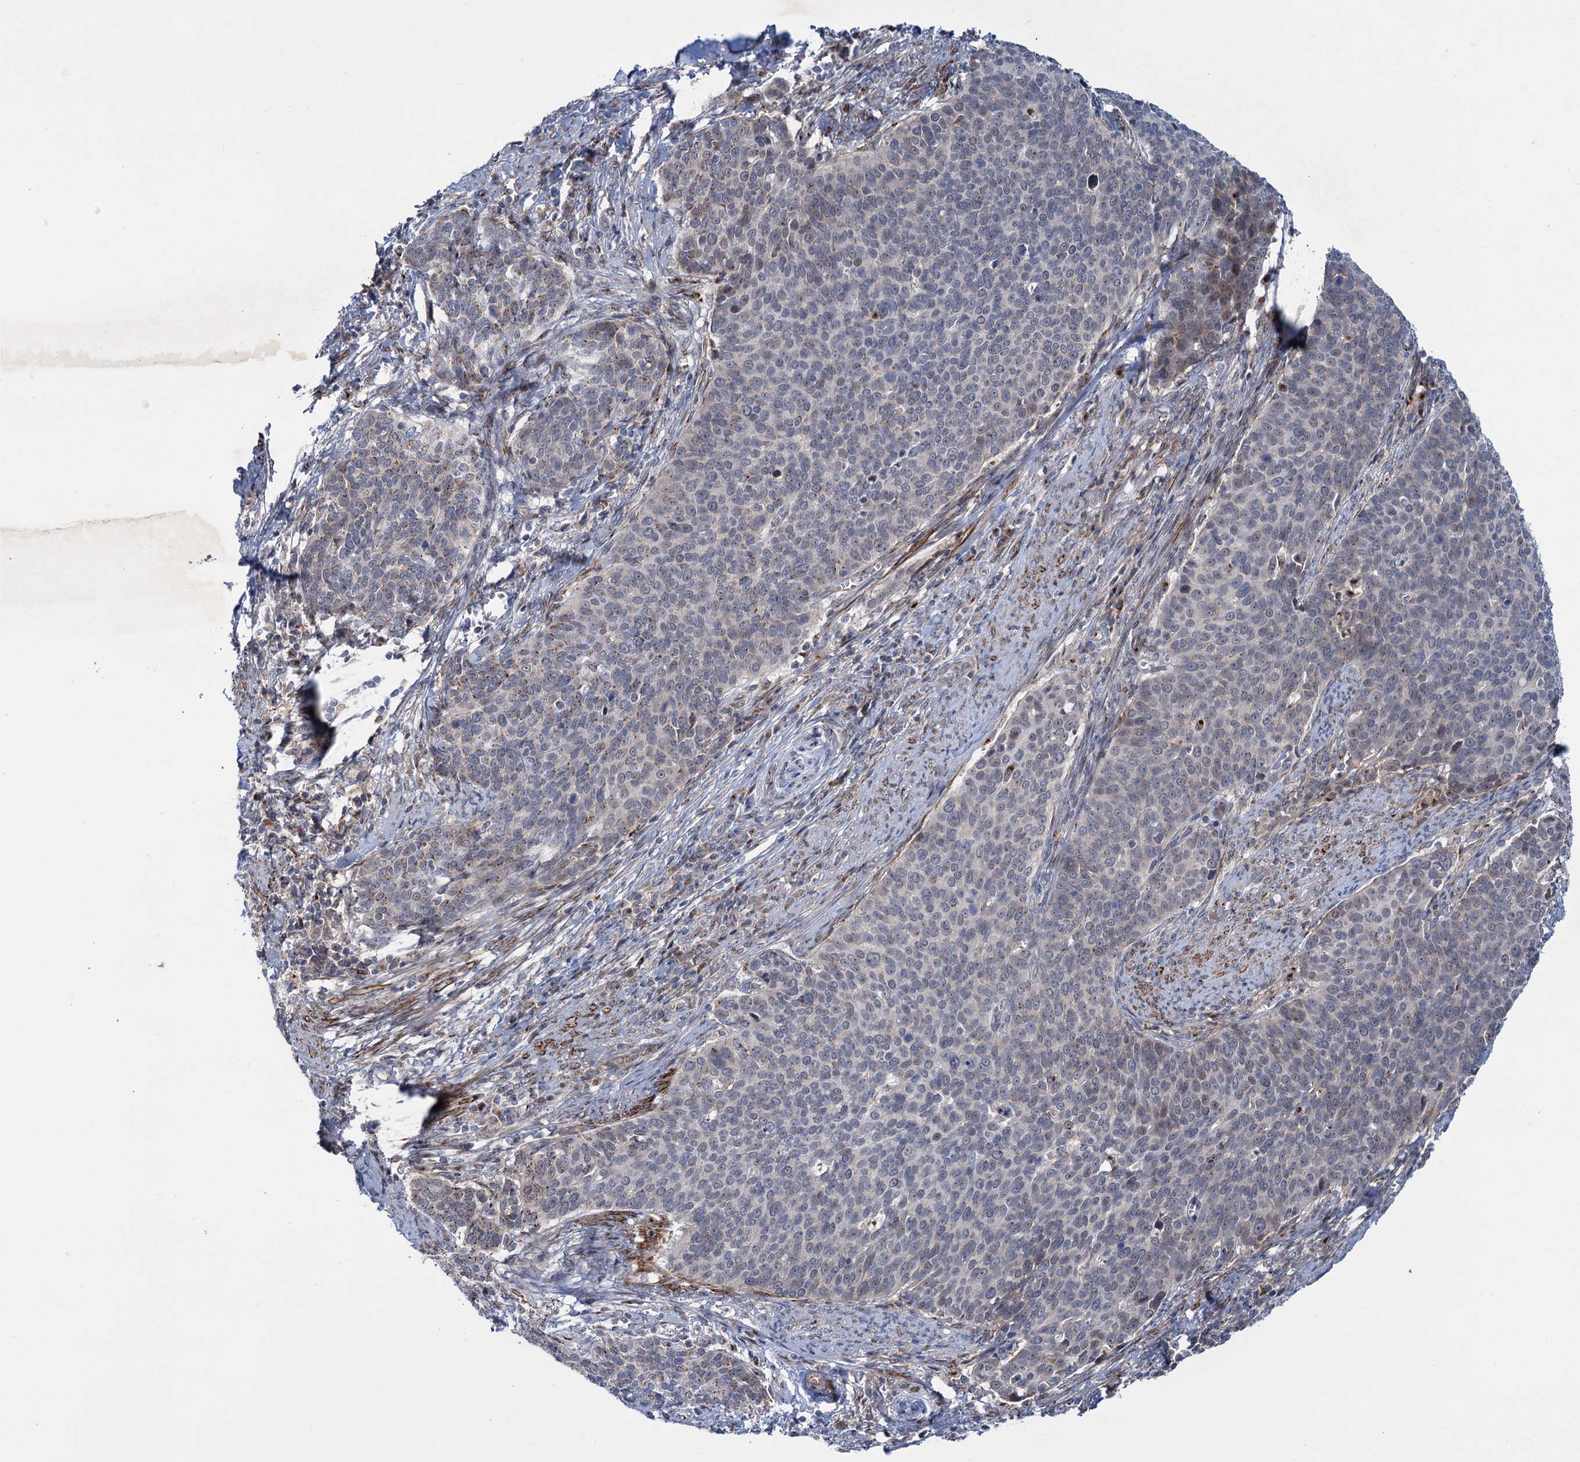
{"staining": {"intensity": "moderate", "quantity": "<25%", "location": "cytoplasmic/membranous"}, "tissue": "cervical cancer", "cell_type": "Tumor cells", "image_type": "cancer", "snomed": [{"axis": "morphology", "description": "Squamous cell carcinoma, NOS"}, {"axis": "topography", "description": "Cervix"}], "caption": "Human cervical cancer (squamous cell carcinoma) stained for a protein (brown) exhibits moderate cytoplasmic/membranous positive expression in about <25% of tumor cells.", "gene": "ELP4", "patient": {"sex": "female", "age": 39}}